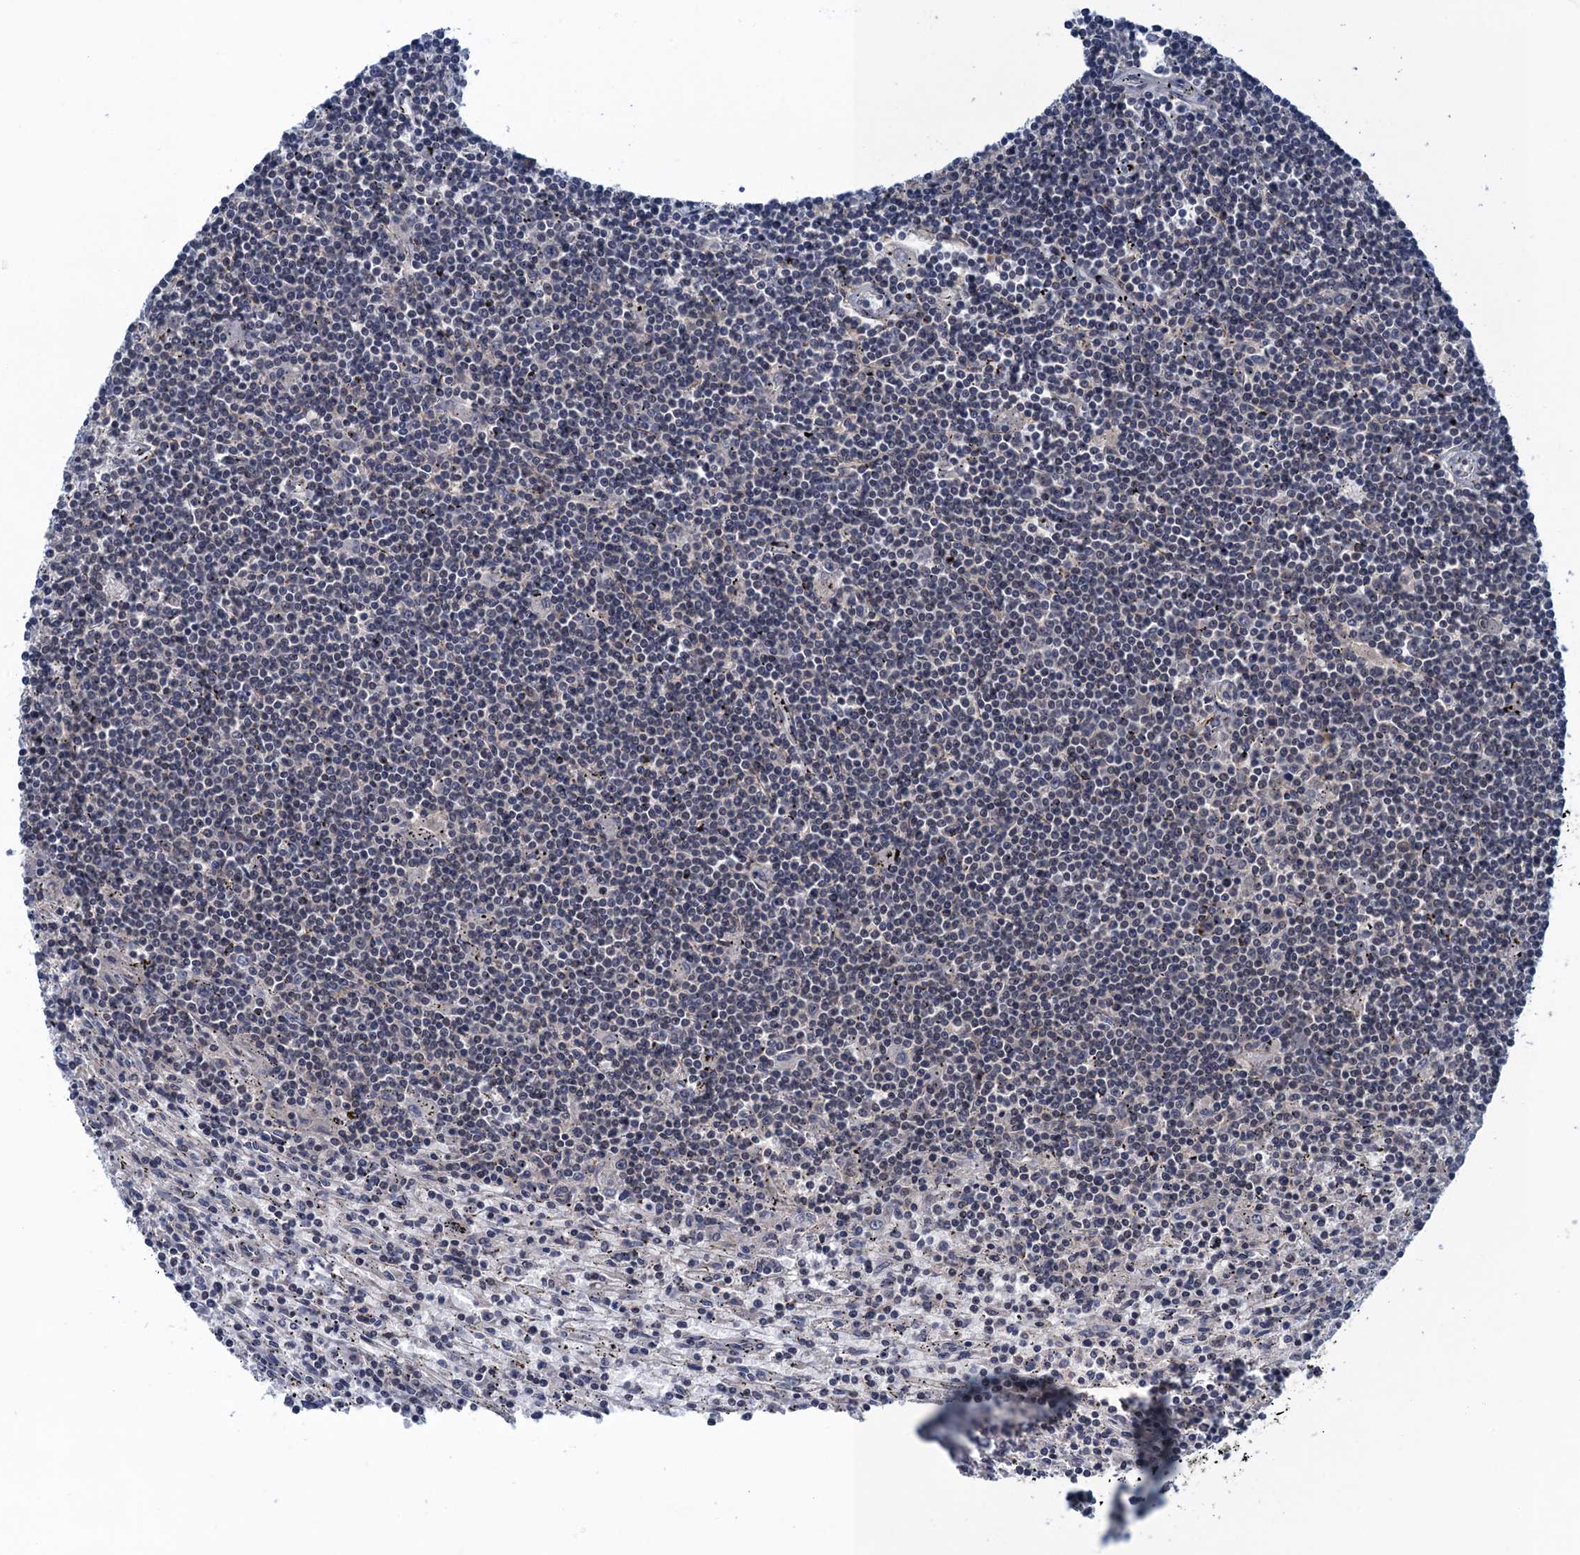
{"staining": {"intensity": "negative", "quantity": "none", "location": "none"}, "tissue": "lymphoma", "cell_type": "Tumor cells", "image_type": "cancer", "snomed": [{"axis": "morphology", "description": "Malignant lymphoma, non-Hodgkin's type, Low grade"}, {"axis": "topography", "description": "Spleen"}], "caption": "Immunohistochemical staining of human low-grade malignant lymphoma, non-Hodgkin's type demonstrates no significant expression in tumor cells.", "gene": "SAE1", "patient": {"sex": "male", "age": 76}}